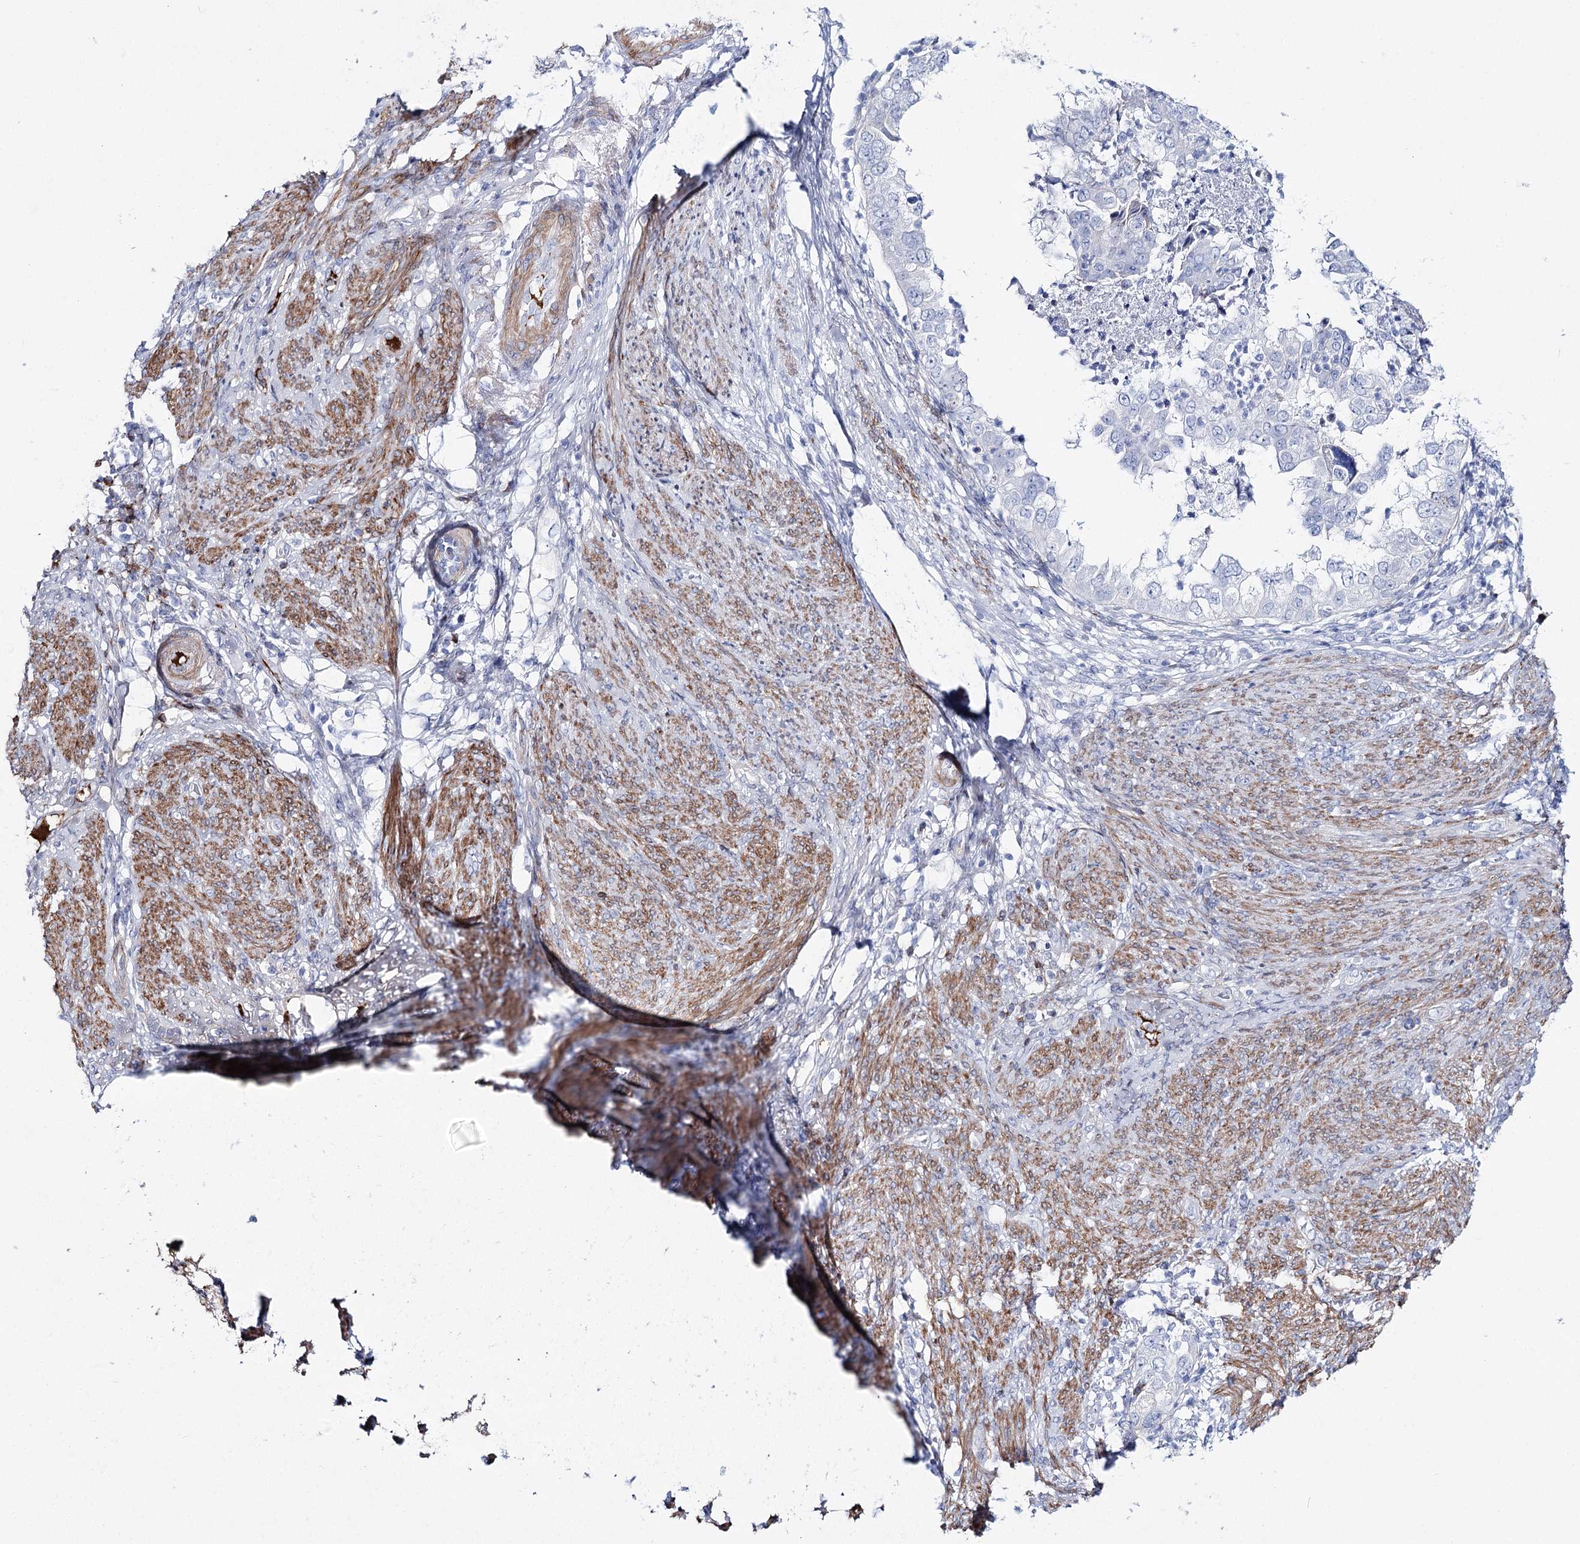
{"staining": {"intensity": "negative", "quantity": "none", "location": "none"}, "tissue": "endometrial cancer", "cell_type": "Tumor cells", "image_type": "cancer", "snomed": [{"axis": "morphology", "description": "Adenocarcinoma, NOS"}, {"axis": "topography", "description": "Endometrium"}], "caption": "The image shows no significant positivity in tumor cells of endometrial cancer. Brightfield microscopy of immunohistochemistry (IHC) stained with DAB (3,3'-diaminobenzidine) (brown) and hematoxylin (blue), captured at high magnification.", "gene": "ANKRD23", "patient": {"sex": "female", "age": 85}}